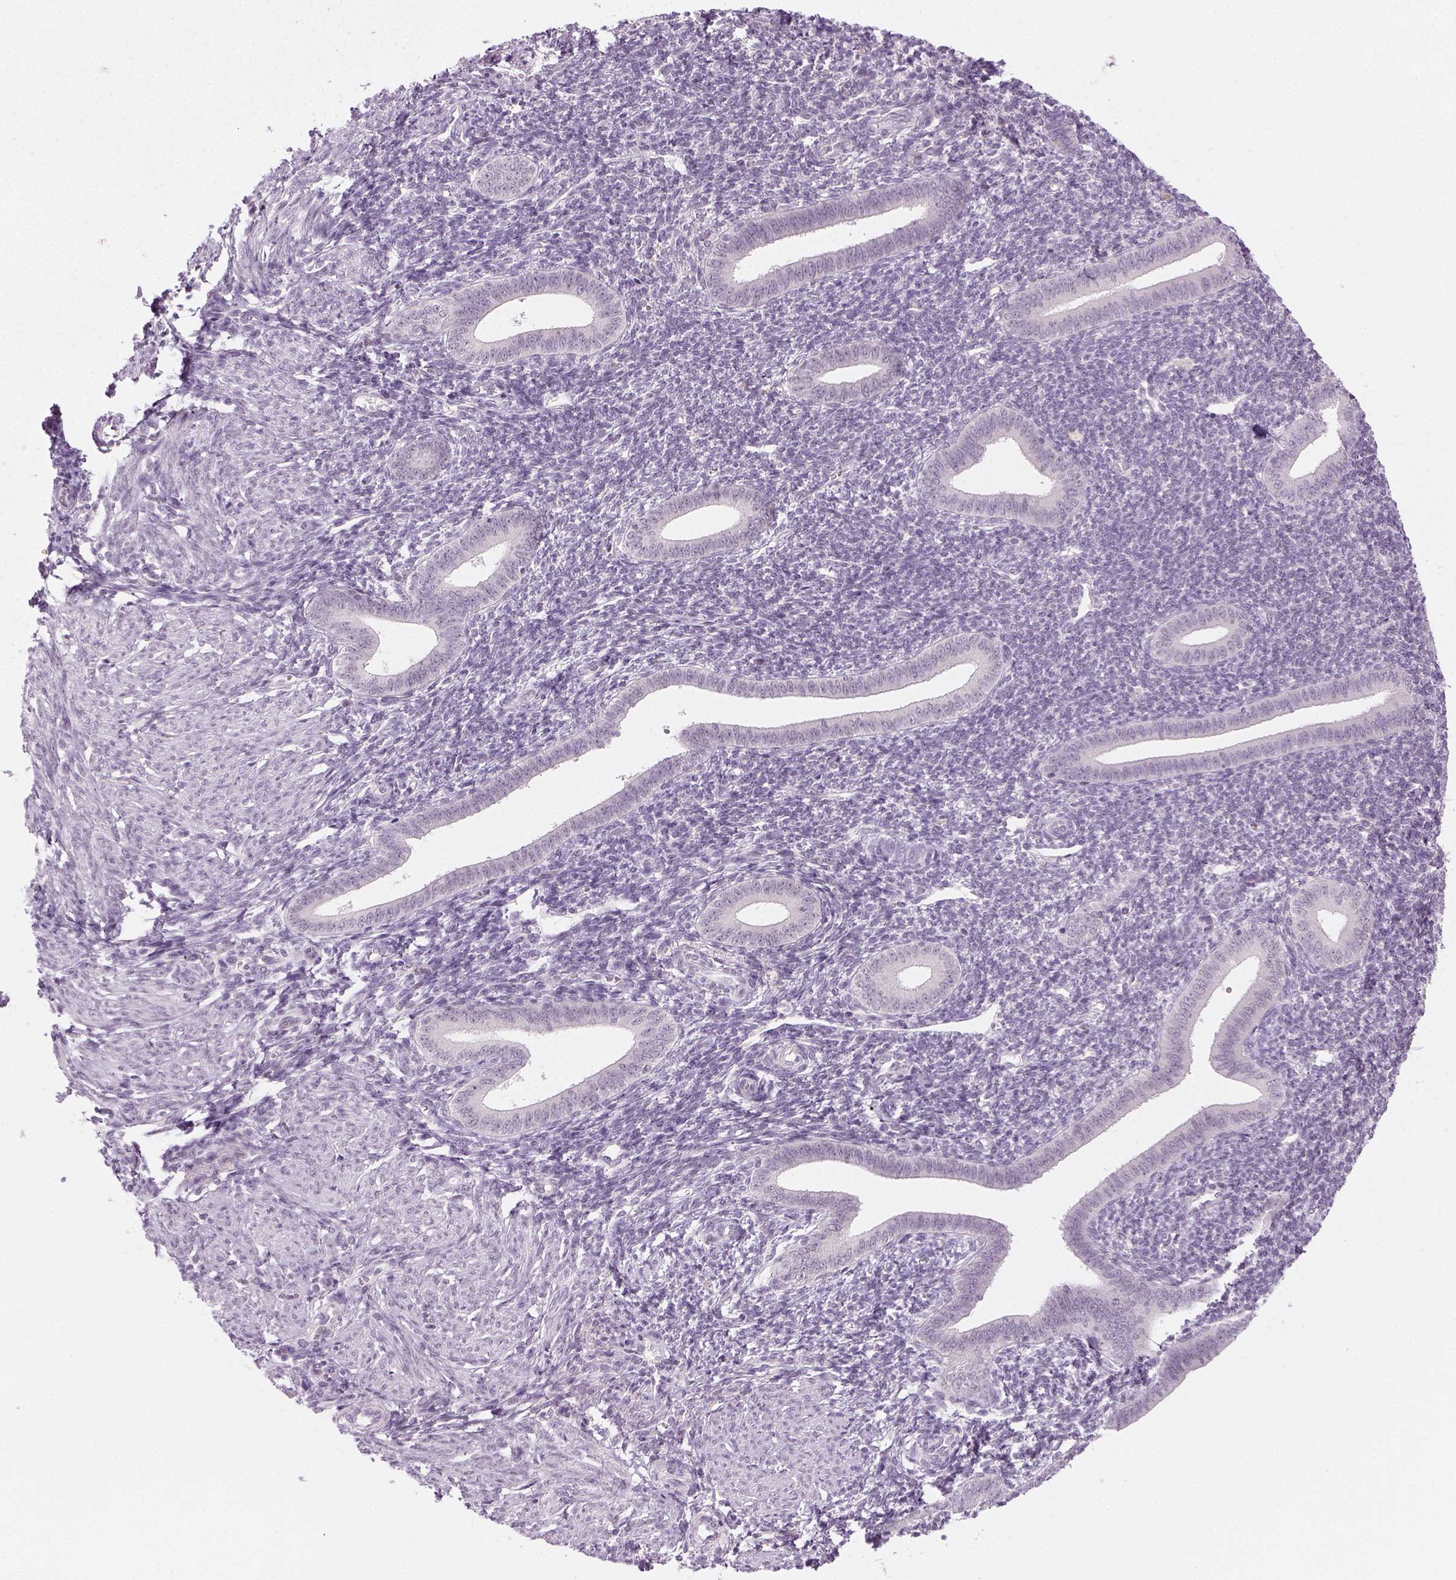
{"staining": {"intensity": "negative", "quantity": "none", "location": "none"}, "tissue": "endometrium", "cell_type": "Cells in endometrial stroma", "image_type": "normal", "snomed": [{"axis": "morphology", "description": "Normal tissue, NOS"}, {"axis": "topography", "description": "Endometrium"}], "caption": "The micrograph demonstrates no staining of cells in endometrial stroma in benign endometrium.", "gene": "MAGEB3", "patient": {"sex": "female", "age": 25}}